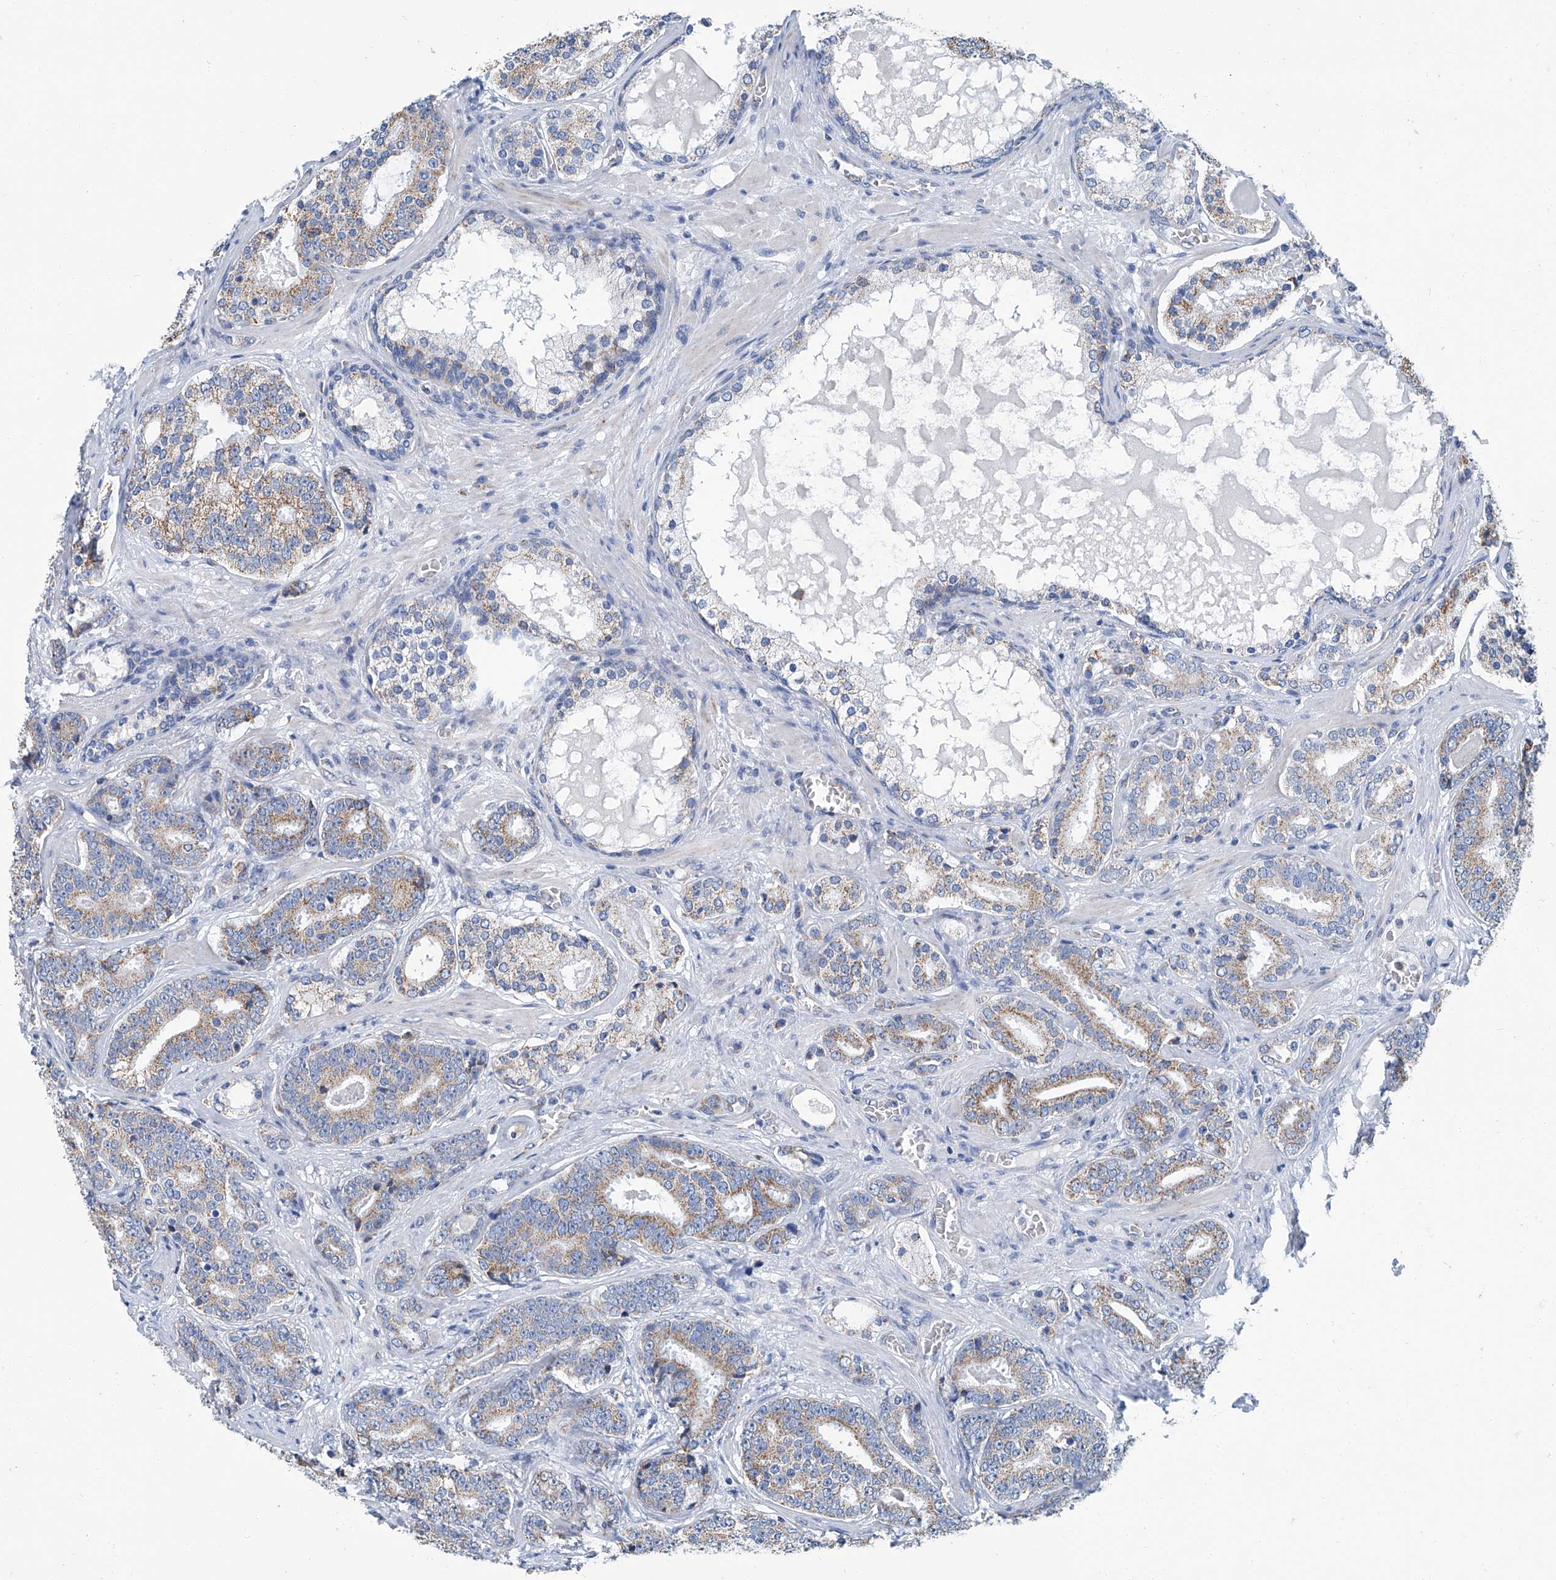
{"staining": {"intensity": "moderate", "quantity": "25%-75%", "location": "cytoplasmic/membranous"}, "tissue": "prostate cancer", "cell_type": "Tumor cells", "image_type": "cancer", "snomed": [{"axis": "morphology", "description": "Adenocarcinoma, High grade"}, {"axis": "topography", "description": "Prostate"}], "caption": "Prostate cancer (adenocarcinoma (high-grade)) stained for a protein (brown) displays moderate cytoplasmic/membranous positive staining in about 25%-75% of tumor cells.", "gene": "MT-ND1", "patient": {"sex": "male", "age": 60}}